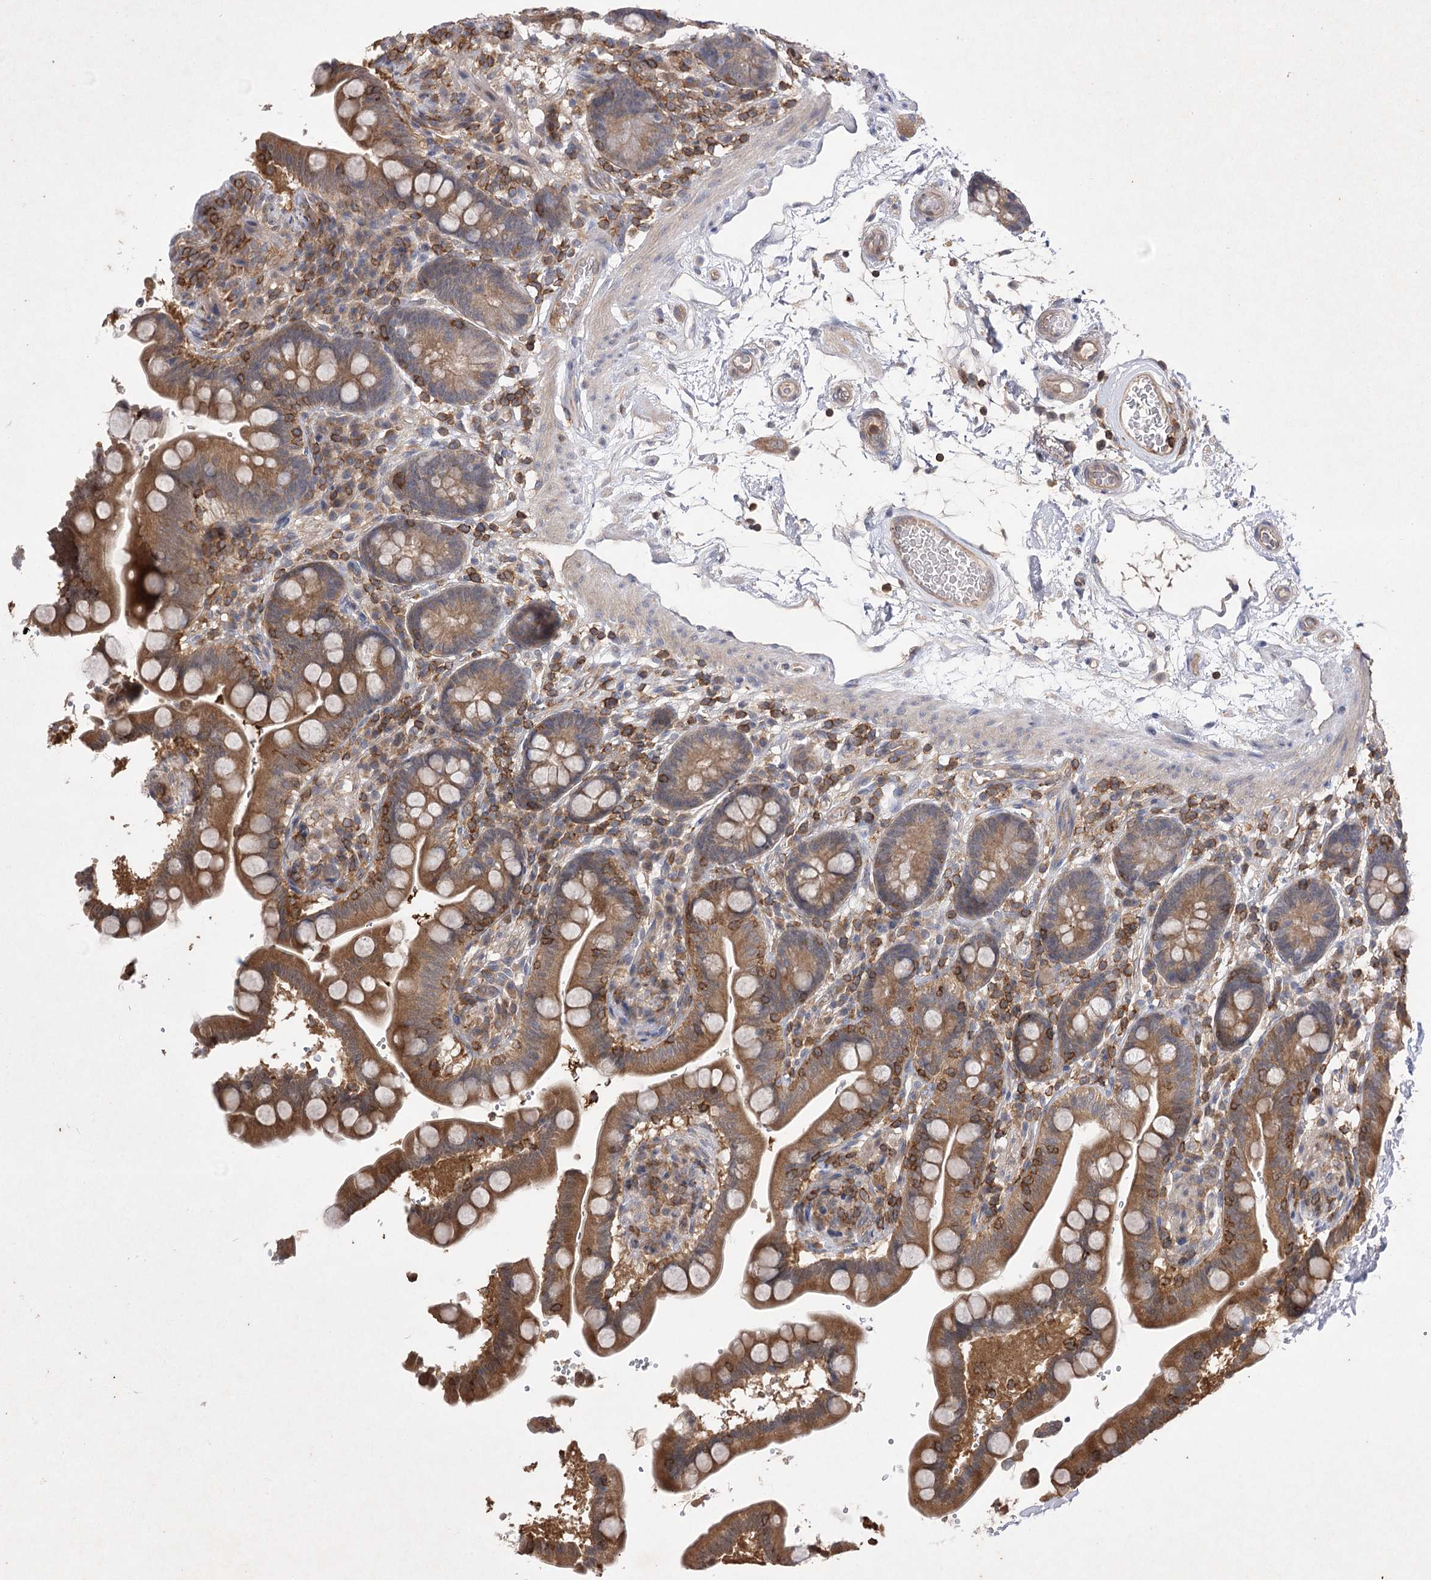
{"staining": {"intensity": "moderate", "quantity": "25%-75%", "location": "cytoplasmic/membranous"}, "tissue": "colon", "cell_type": "Endothelial cells", "image_type": "normal", "snomed": [{"axis": "morphology", "description": "Normal tissue, NOS"}, {"axis": "topography", "description": "Smooth muscle"}, {"axis": "topography", "description": "Colon"}], "caption": "Immunohistochemical staining of benign colon shows medium levels of moderate cytoplasmic/membranous expression in about 25%-75% of endothelial cells.", "gene": "BCR", "patient": {"sex": "male", "age": 73}}